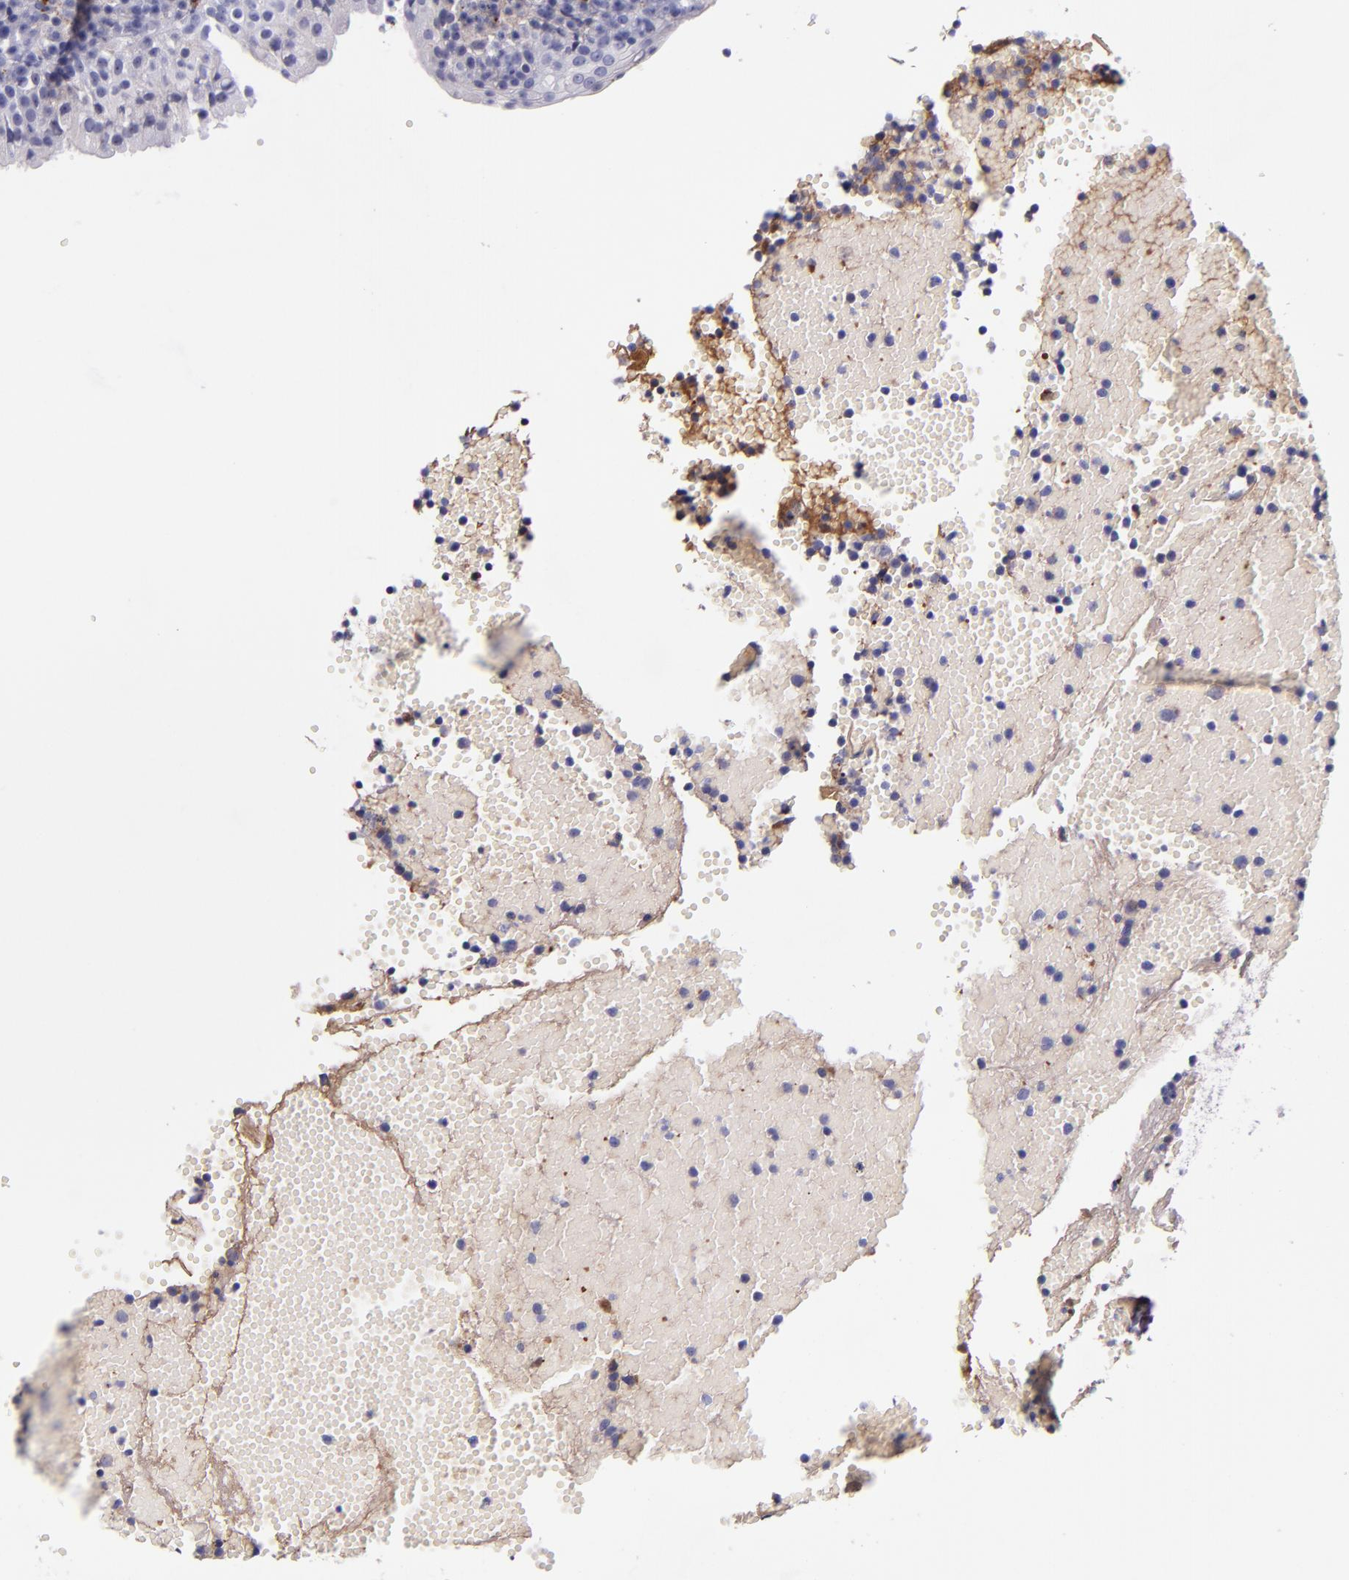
{"staining": {"intensity": "negative", "quantity": "none", "location": "none"}, "tissue": "tonsil", "cell_type": "Germinal center cells", "image_type": "normal", "snomed": [{"axis": "morphology", "description": "Normal tissue, NOS"}, {"axis": "topography", "description": "Tonsil"}], "caption": "Immunohistochemical staining of benign tonsil exhibits no significant staining in germinal center cells.", "gene": "KNG1", "patient": {"sex": "female", "age": 40}}